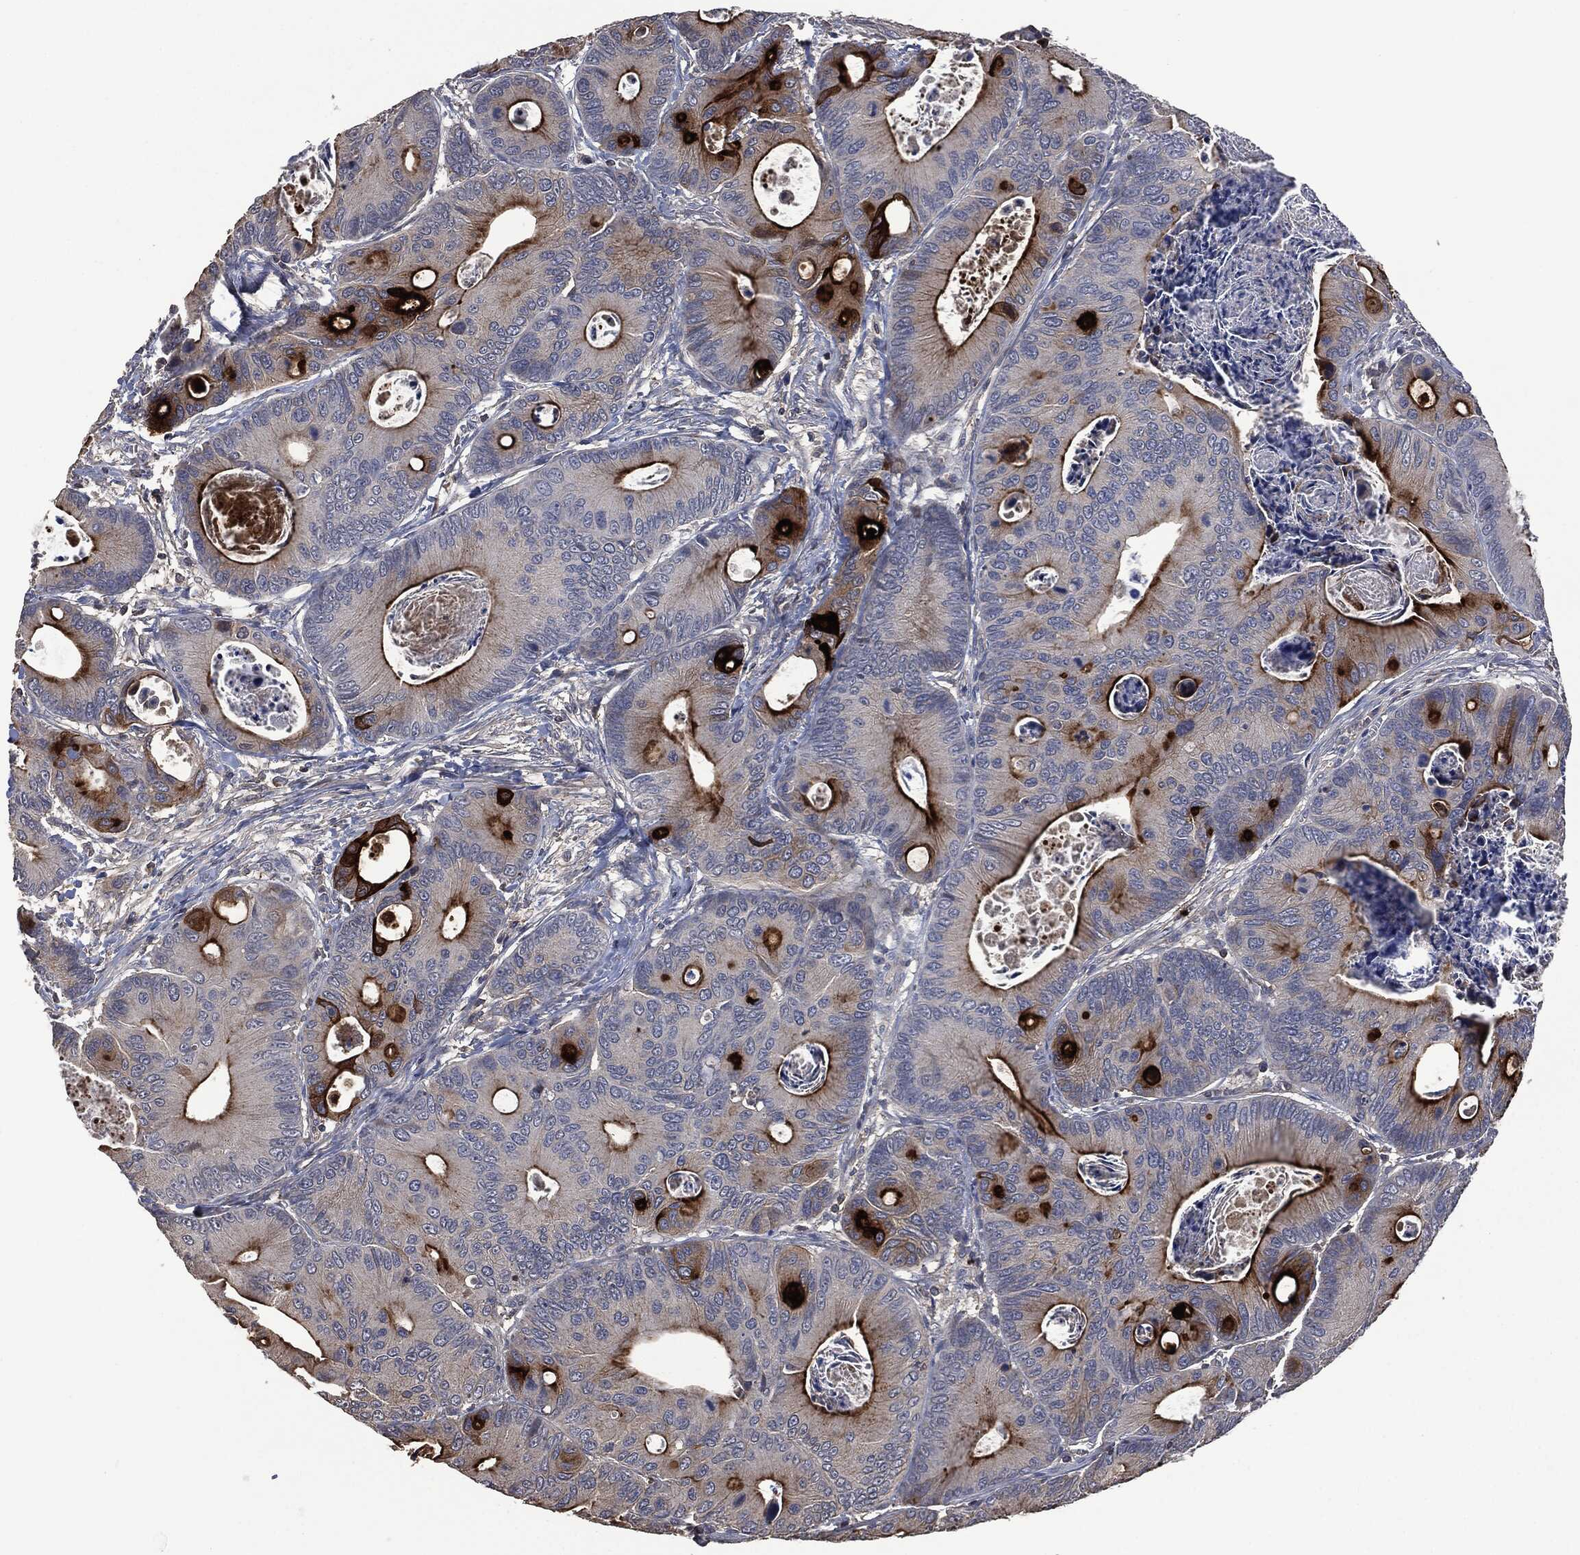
{"staining": {"intensity": "strong", "quantity": "<25%", "location": "cytoplasmic/membranous"}, "tissue": "colorectal cancer", "cell_type": "Tumor cells", "image_type": "cancer", "snomed": [{"axis": "morphology", "description": "Adenocarcinoma, NOS"}, {"axis": "topography", "description": "Colon"}], "caption": "Tumor cells reveal strong cytoplasmic/membranous positivity in approximately <25% of cells in colorectal cancer. The protein is stained brown, and the nuclei are stained in blue (DAB (3,3'-diaminobenzidine) IHC with brightfield microscopy, high magnification).", "gene": "MSLN", "patient": {"sex": "female", "age": 78}}